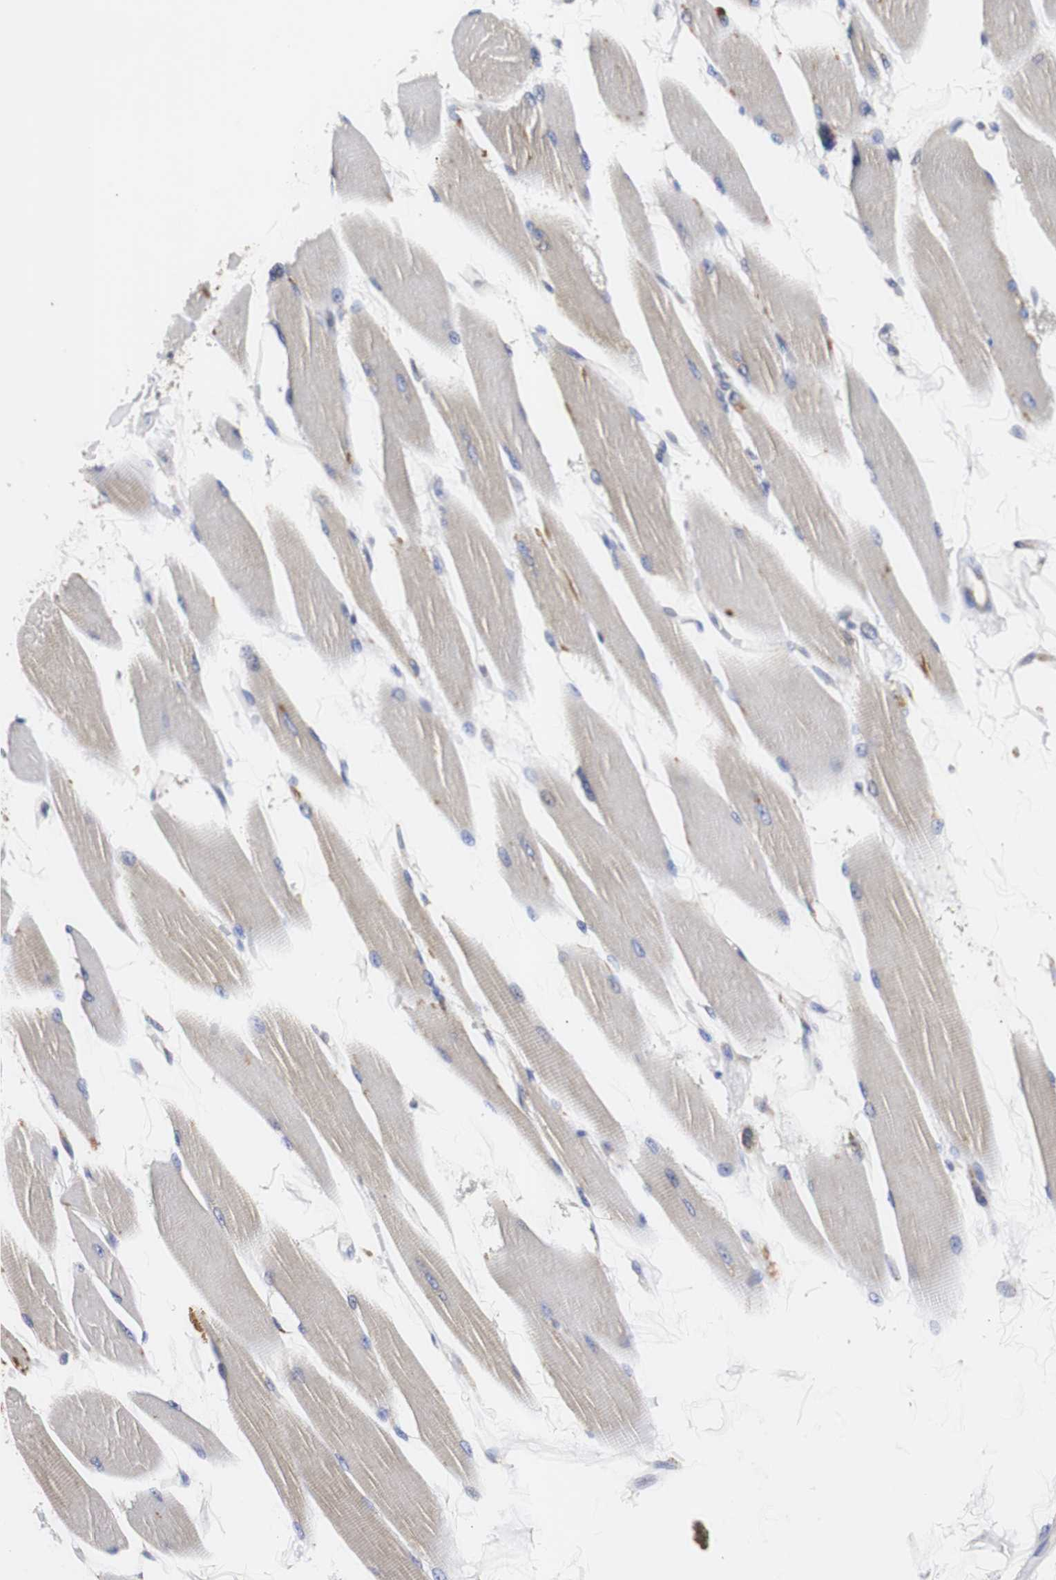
{"staining": {"intensity": "weak", "quantity": "<25%", "location": "cytoplasmic/membranous"}, "tissue": "skeletal muscle", "cell_type": "Myocytes", "image_type": "normal", "snomed": [{"axis": "morphology", "description": "Normal tissue, NOS"}, {"axis": "topography", "description": "Skeletal muscle"}, {"axis": "topography", "description": "Peripheral nerve tissue"}], "caption": "Micrograph shows no significant protein expression in myocytes of unremarkable skeletal muscle. (DAB (3,3'-diaminobenzidine) IHC with hematoxylin counter stain).", "gene": "HSD17B10", "patient": {"sex": "female", "age": 84}}